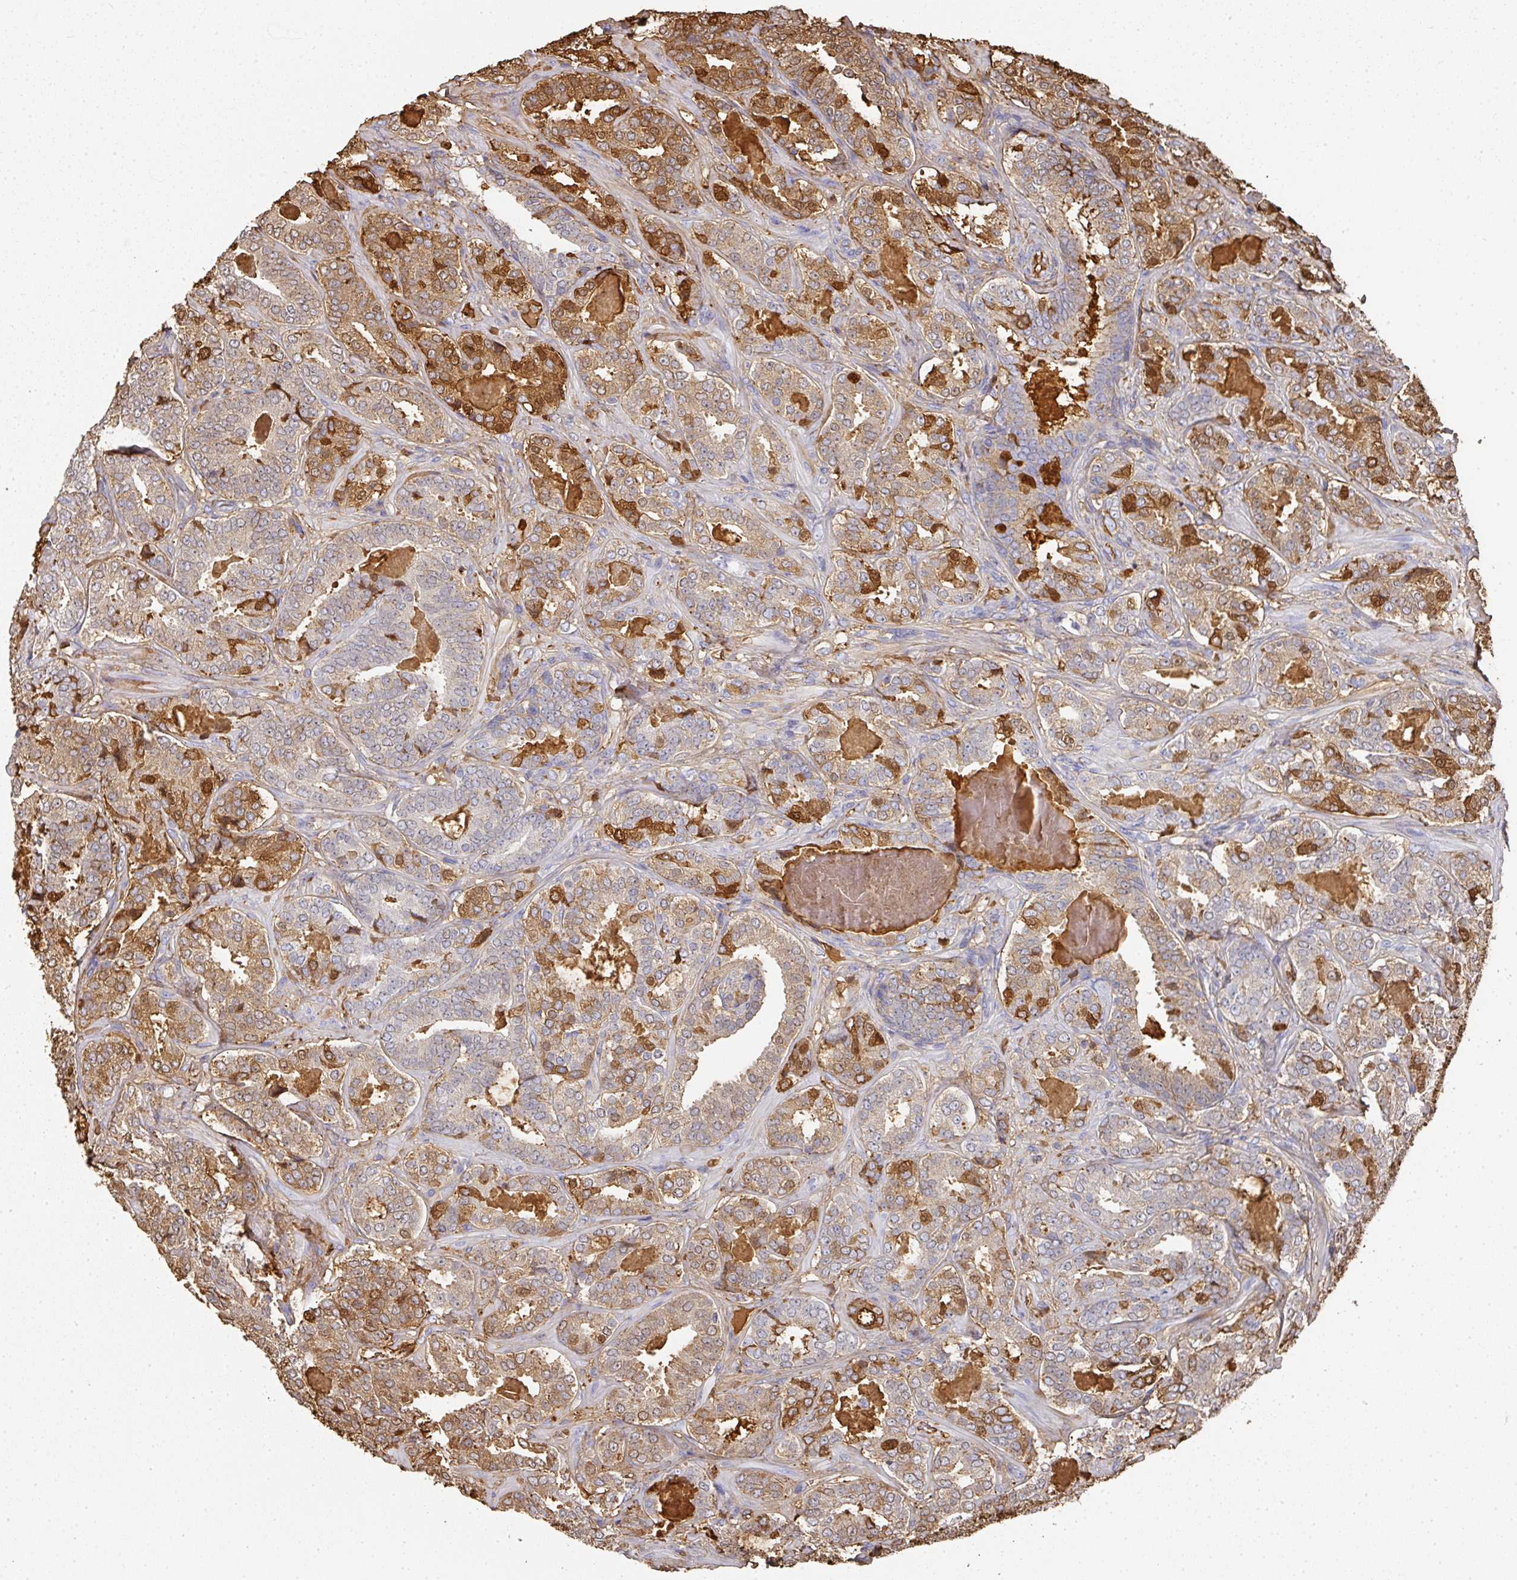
{"staining": {"intensity": "moderate", "quantity": "25%-75%", "location": "cytoplasmic/membranous,nuclear"}, "tissue": "prostate cancer", "cell_type": "Tumor cells", "image_type": "cancer", "snomed": [{"axis": "morphology", "description": "Adenocarcinoma, High grade"}, {"axis": "topography", "description": "Prostate"}], "caption": "This is an image of immunohistochemistry staining of prostate high-grade adenocarcinoma, which shows moderate expression in the cytoplasmic/membranous and nuclear of tumor cells.", "gene": "ALB", "patient": {"sex": "male", "age": 65}}